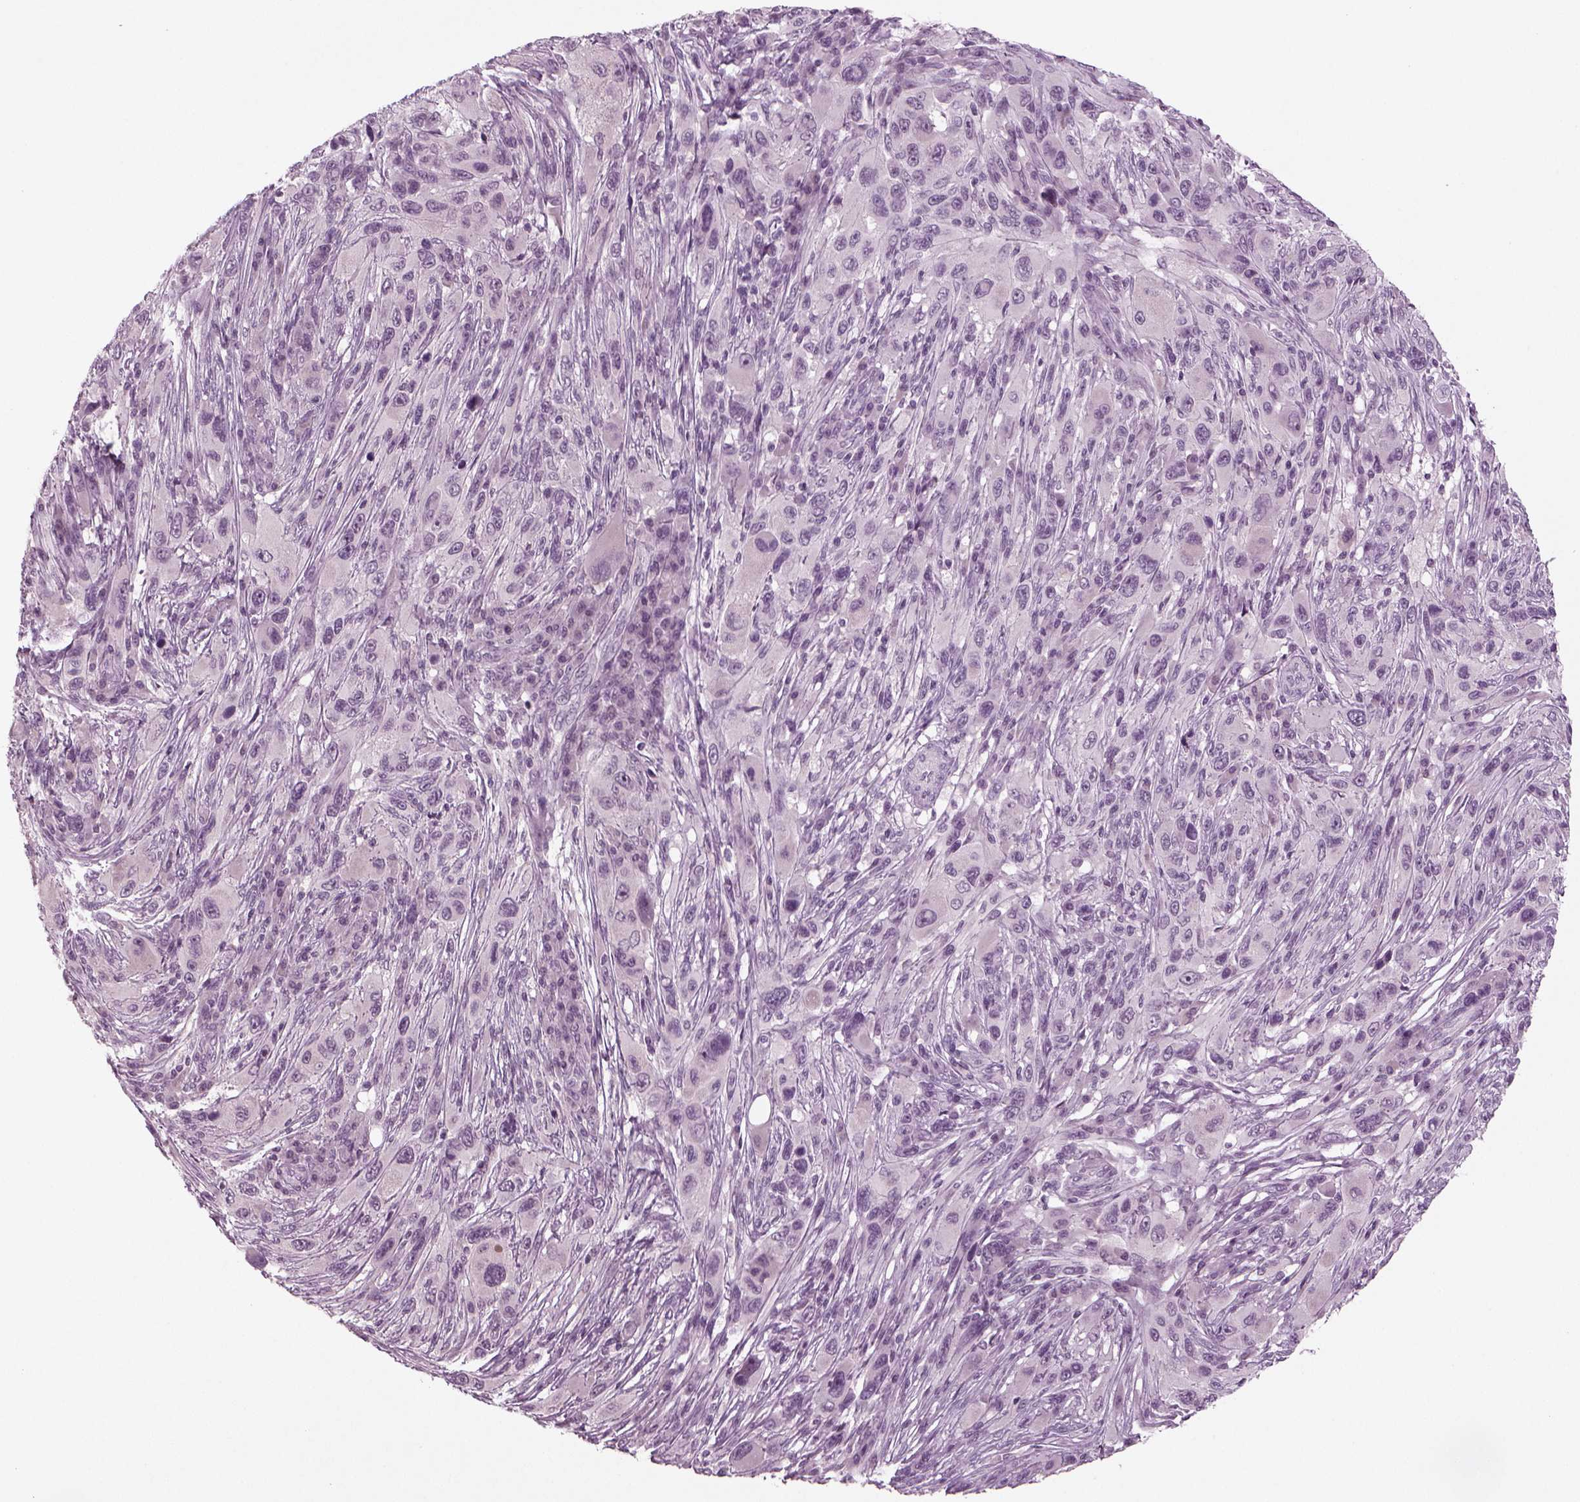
{"staining": {"intensity": "negative", "quantity": "none", "location": "none"}, "tissue": "melanoma", "cell_type": "Tumor cells", "image_type": "cancer", "snomed": [{"axis": "morphology", "description": "Malignant melanoma, NOS"}, {"axis": "topography", "description": "Skin"}], "caption": "Tumor cells are negative for brown protein staining in melanoma. The staining is performed using DAB (3,3'-diaminobenzidine) brown chromogen with nuclei counter-stained in using hematoxylin.", "gene": "MGAT4D", "patient": {"sex": "male", "age": 53}}